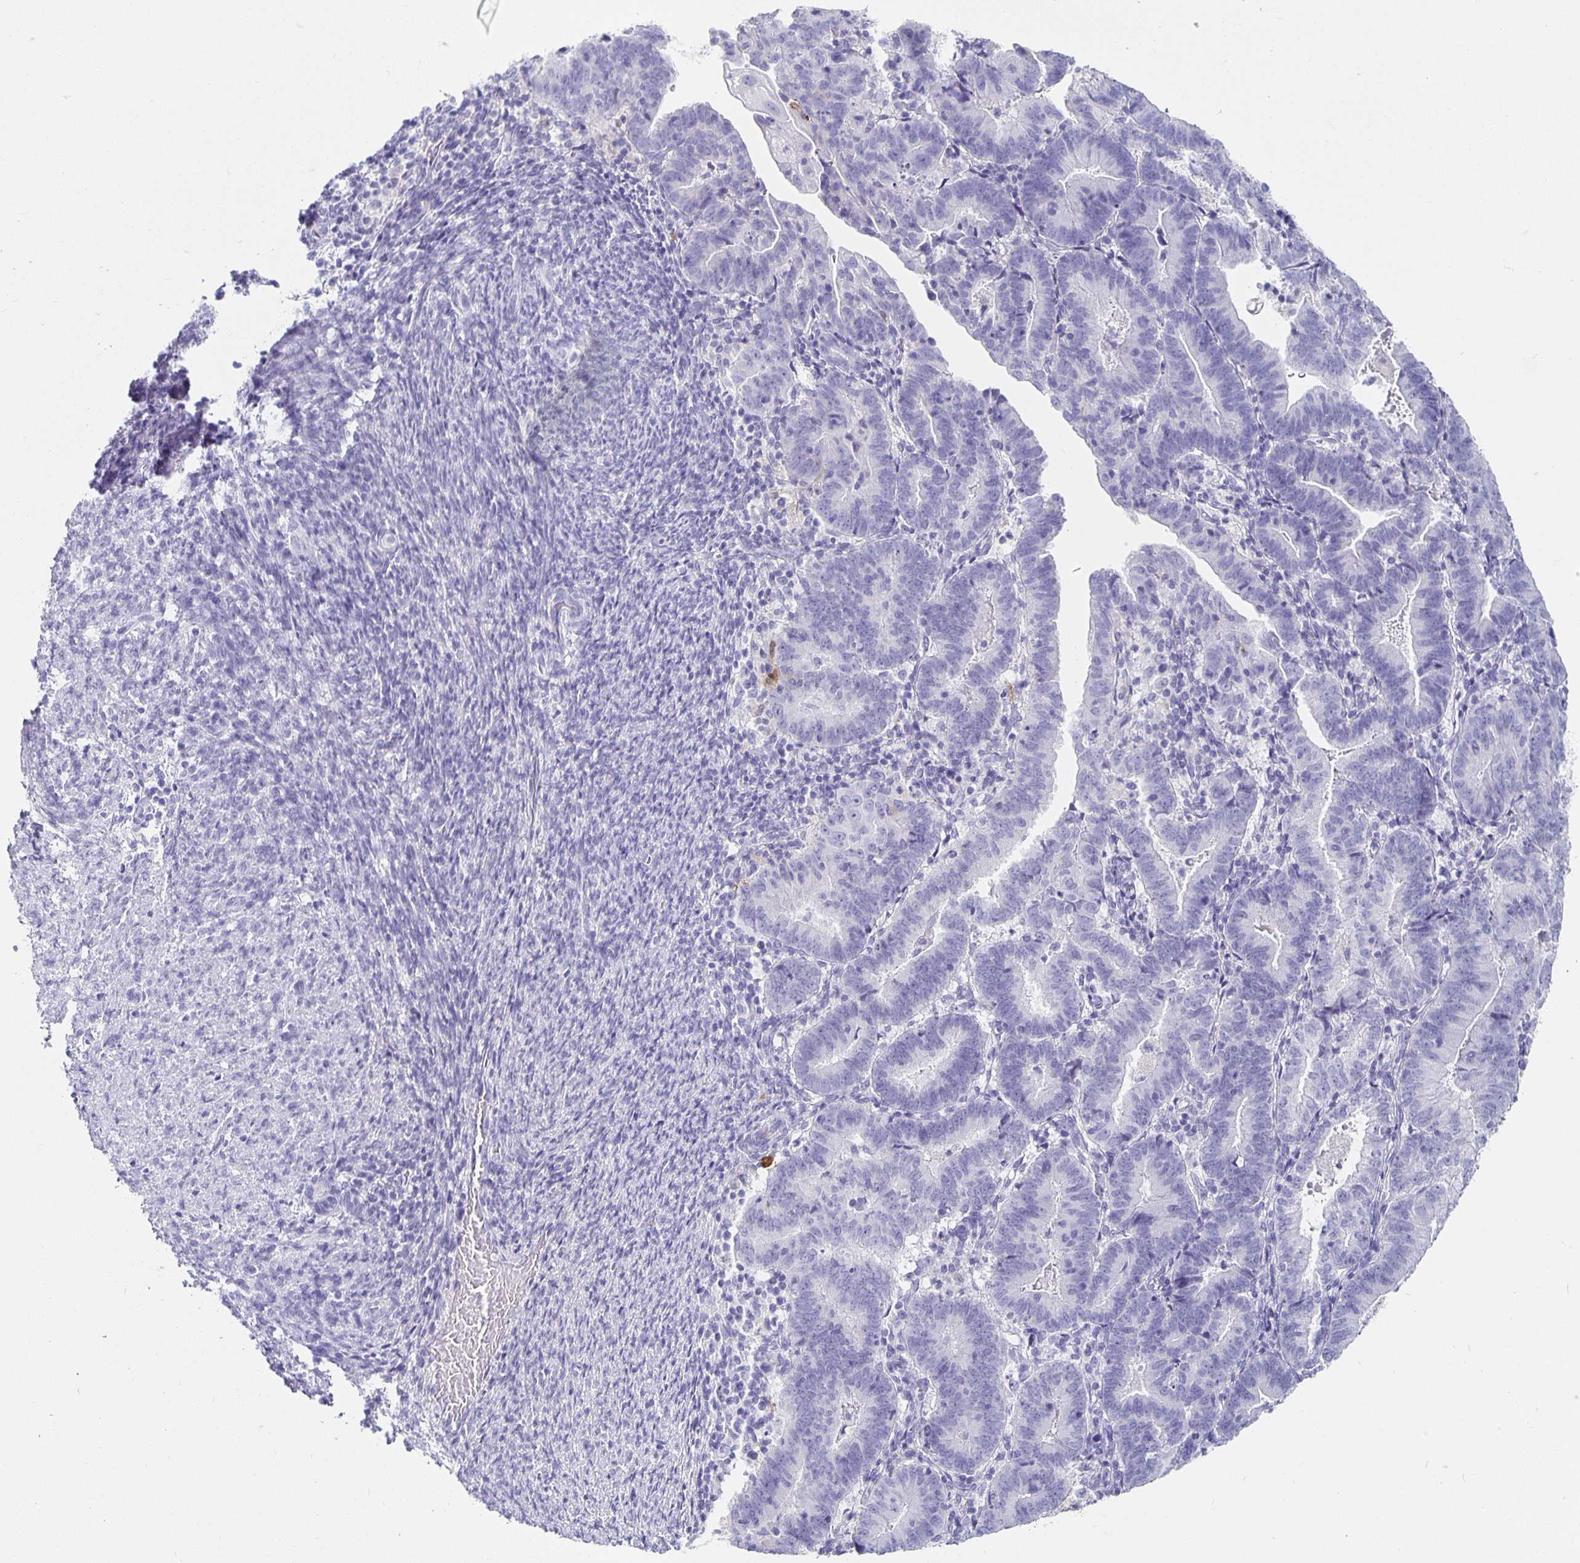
{"staining": {"intensity": "negative", "quantity": "none", "location": "none"}, "tissue": "endometrial cancer", "cell_type": "Tumor cells", "image_type": "cancer", "snomed": [{"axis": "morphology", "description": "Adenocarcinoma, NOS"}, {"axis": "topography", "description": "Endometrium"}], "caption": "This is an immunohistochemistry micrograph of human endometrial cancer (adenocarcinoma). There is no positivity in tumor cells.", "gene": "CHGA", "patient": {"sex": "female", "age": 70}}